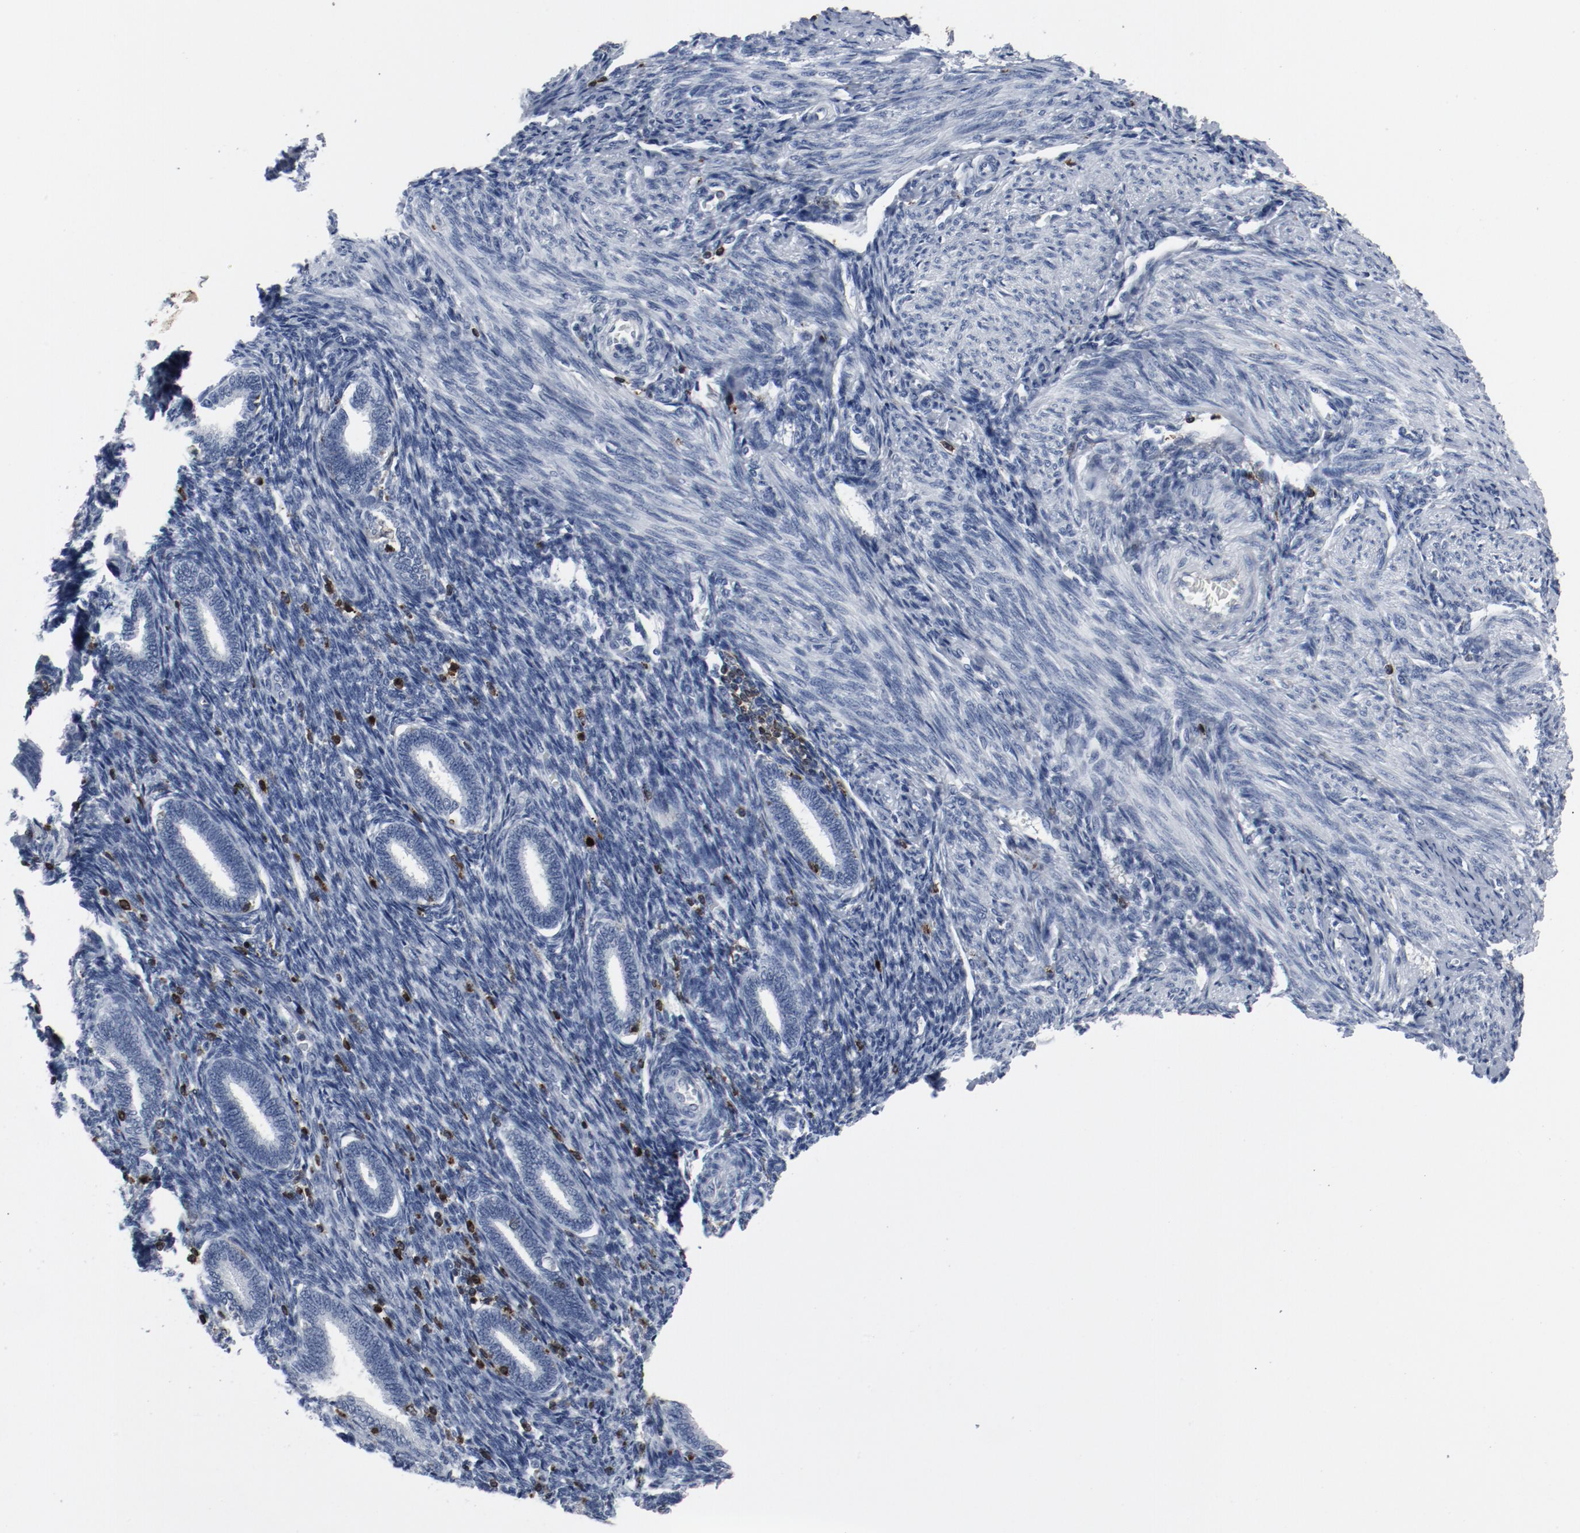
{"staining": {"intensity": "negative", "quantity": "none", "location": "none"}, "tissue": "endometrium", "cell_type": "Cells in endometrial stroma", "image_type": "normal", "snomed": [{"axis": "morphology", "description": "Normal tissue, NOS"}, {"axis": "topography", "description": "Endometrium"}], "caption": "This photomicrograph is of normal endometrium stained with immunohistochemistry (IHC) to label a protein in brown with the nuclei are counter-stained blue. There is no positivity in cells in endometrial stroma.", "gene": "LCP2", "patient": {"sex": "female", "age": 27}}